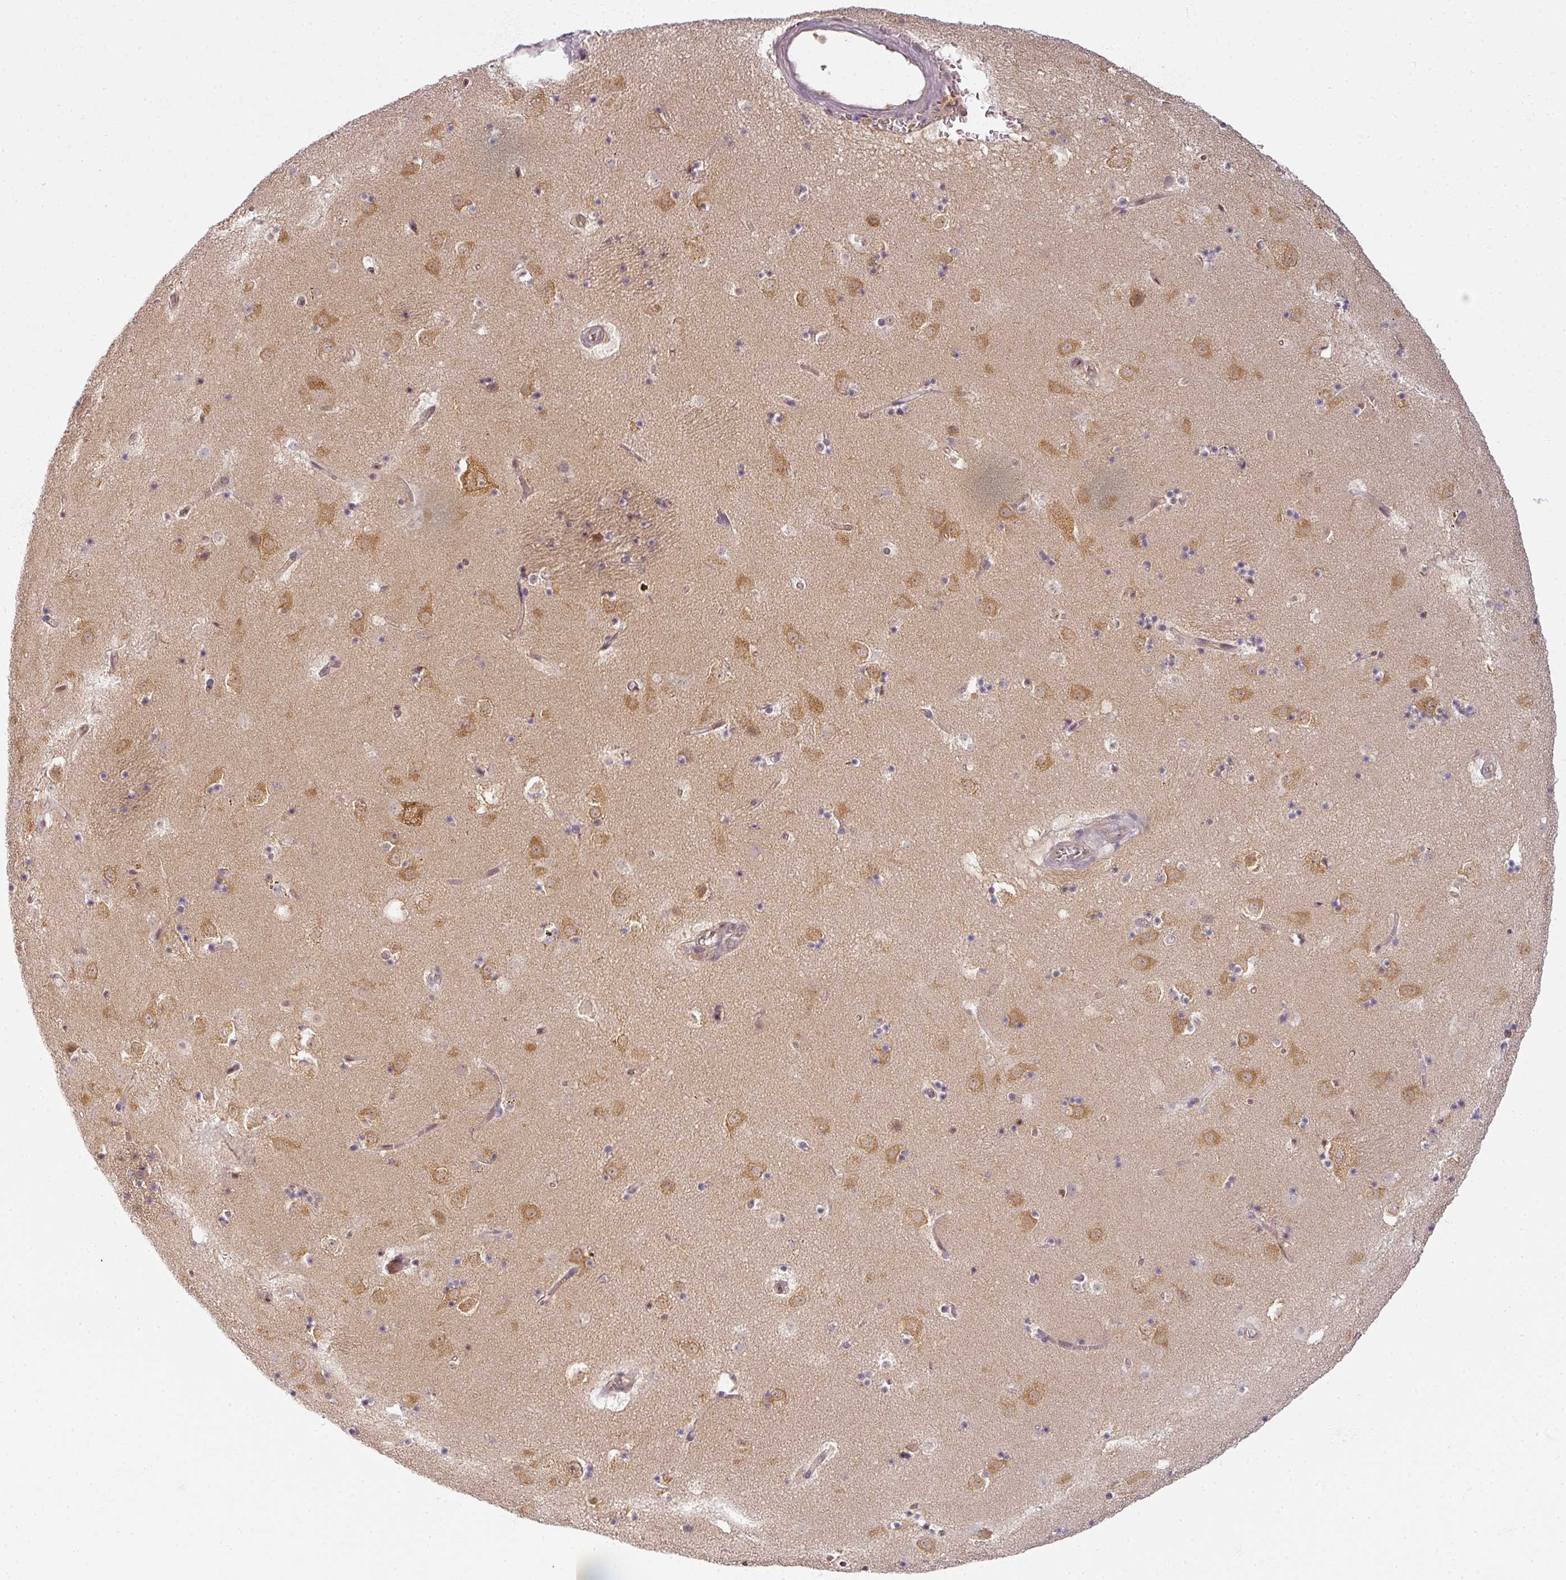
{"staining": {"intensity": "negative", "quantity": "none", "location": "none"}, "tissue": "caudate", "cell_type": "Glial cells", "image_type": "normal", "snomed": [{"axis": "morphology", "description": "Normal tissue, NOS"}, {"axis": "topography", "description": "Lateral ventricle wall"}], "caption": "Immunohistochemistry (IHC) image of normal caudate: caudate stained with DAB (3,3'-diaminobenzidine) shows no significant protein expression in glial cells. (DAB (3,3'-diaminobenzidine) IHC with hematoxylin counter stain).", "gene": "AGPAT4", "patient": {"sex": "male", "age": 58}}